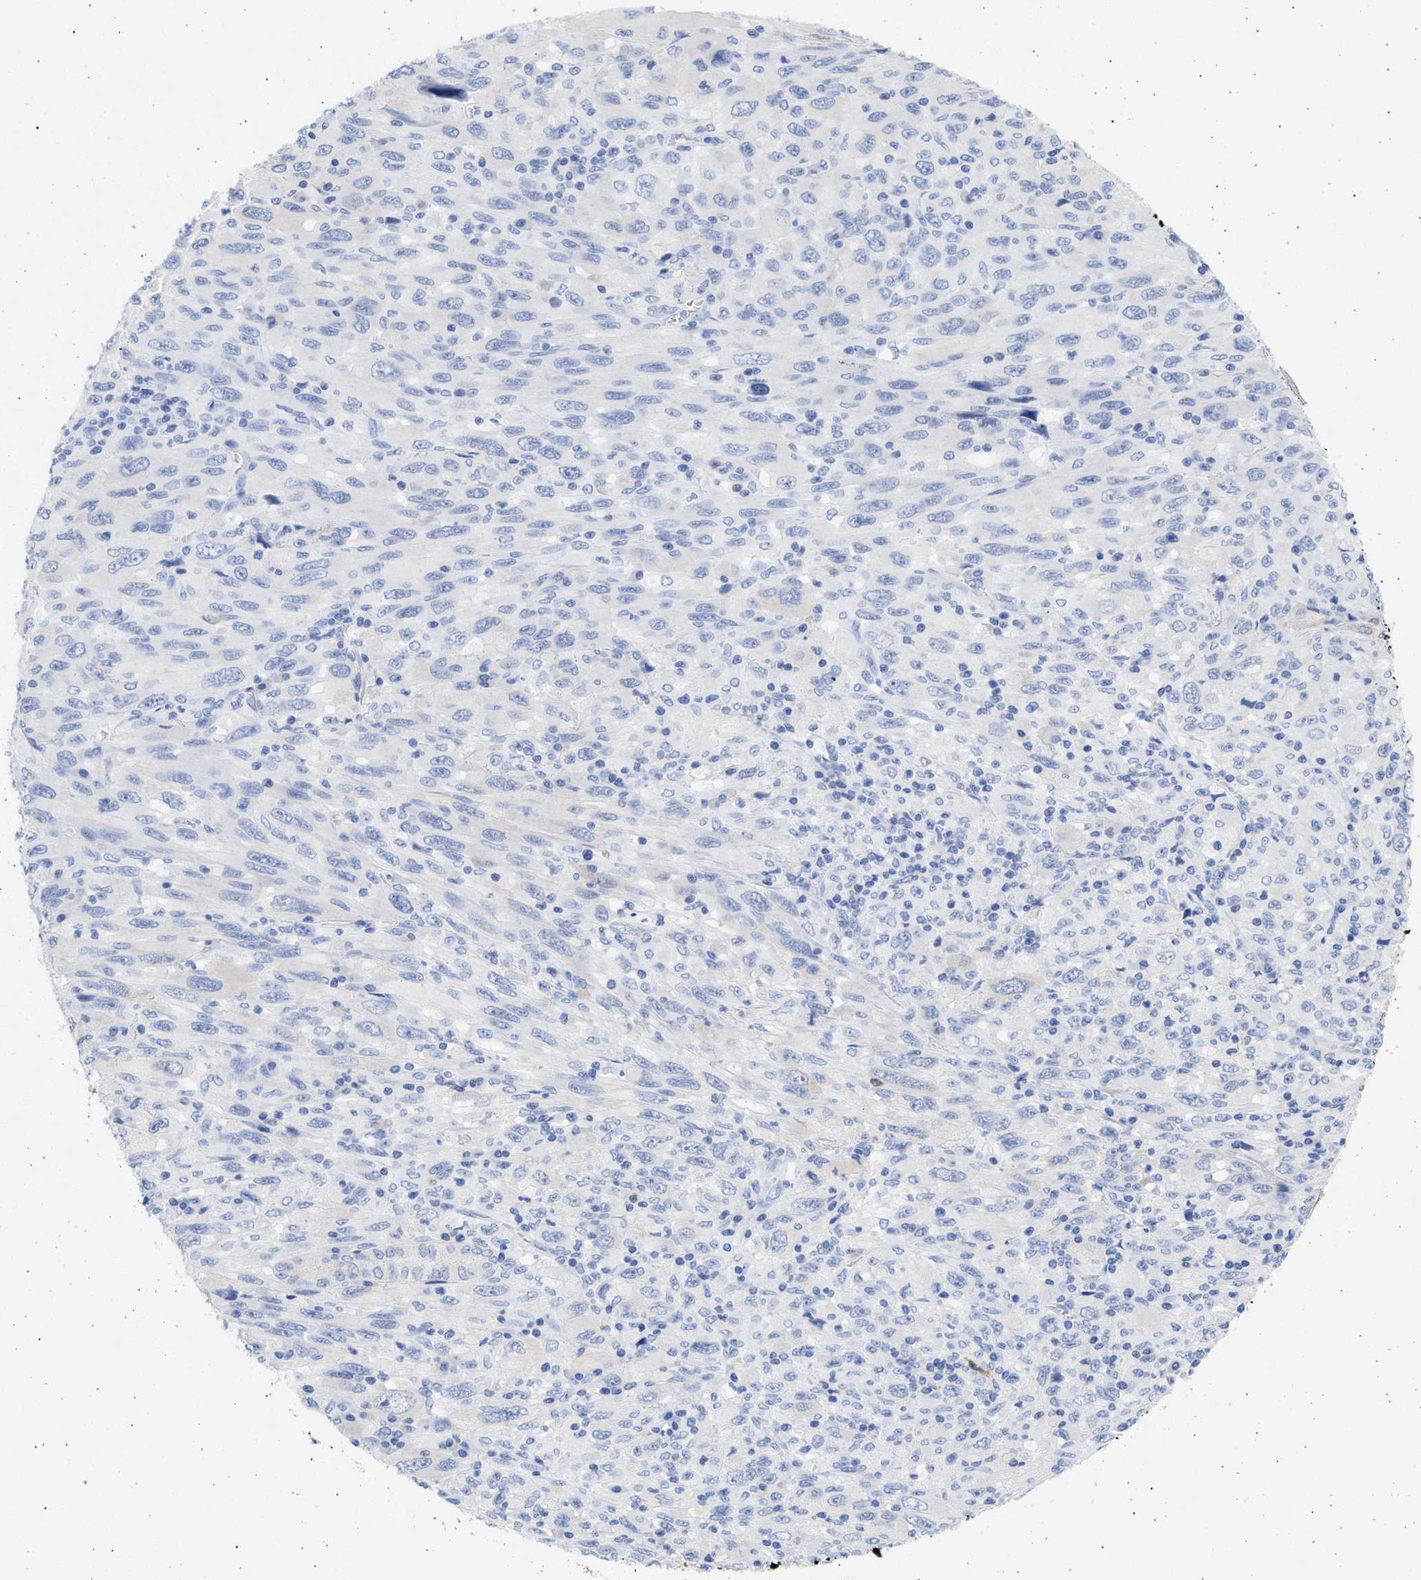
{"staining": {"intensity": "negative", "quantity": "none", "location": "none"}, "tissue": "melanoma", "cell_type": "Tumor cells", "image_type": "cancer", "snomed": [{"axis": "morphology", "description": "Malignant melanoma, Metastatic site"}, {"axis": "topography", "description": "Skin"}], "caption": "High power microscopy photomicrograph of an immunohistochemistry micrograph of melanoma, revealing no significant positivity in tumor cells.", "gene": "ALDOC", "patient": {"sex": "female", "age": 56}}